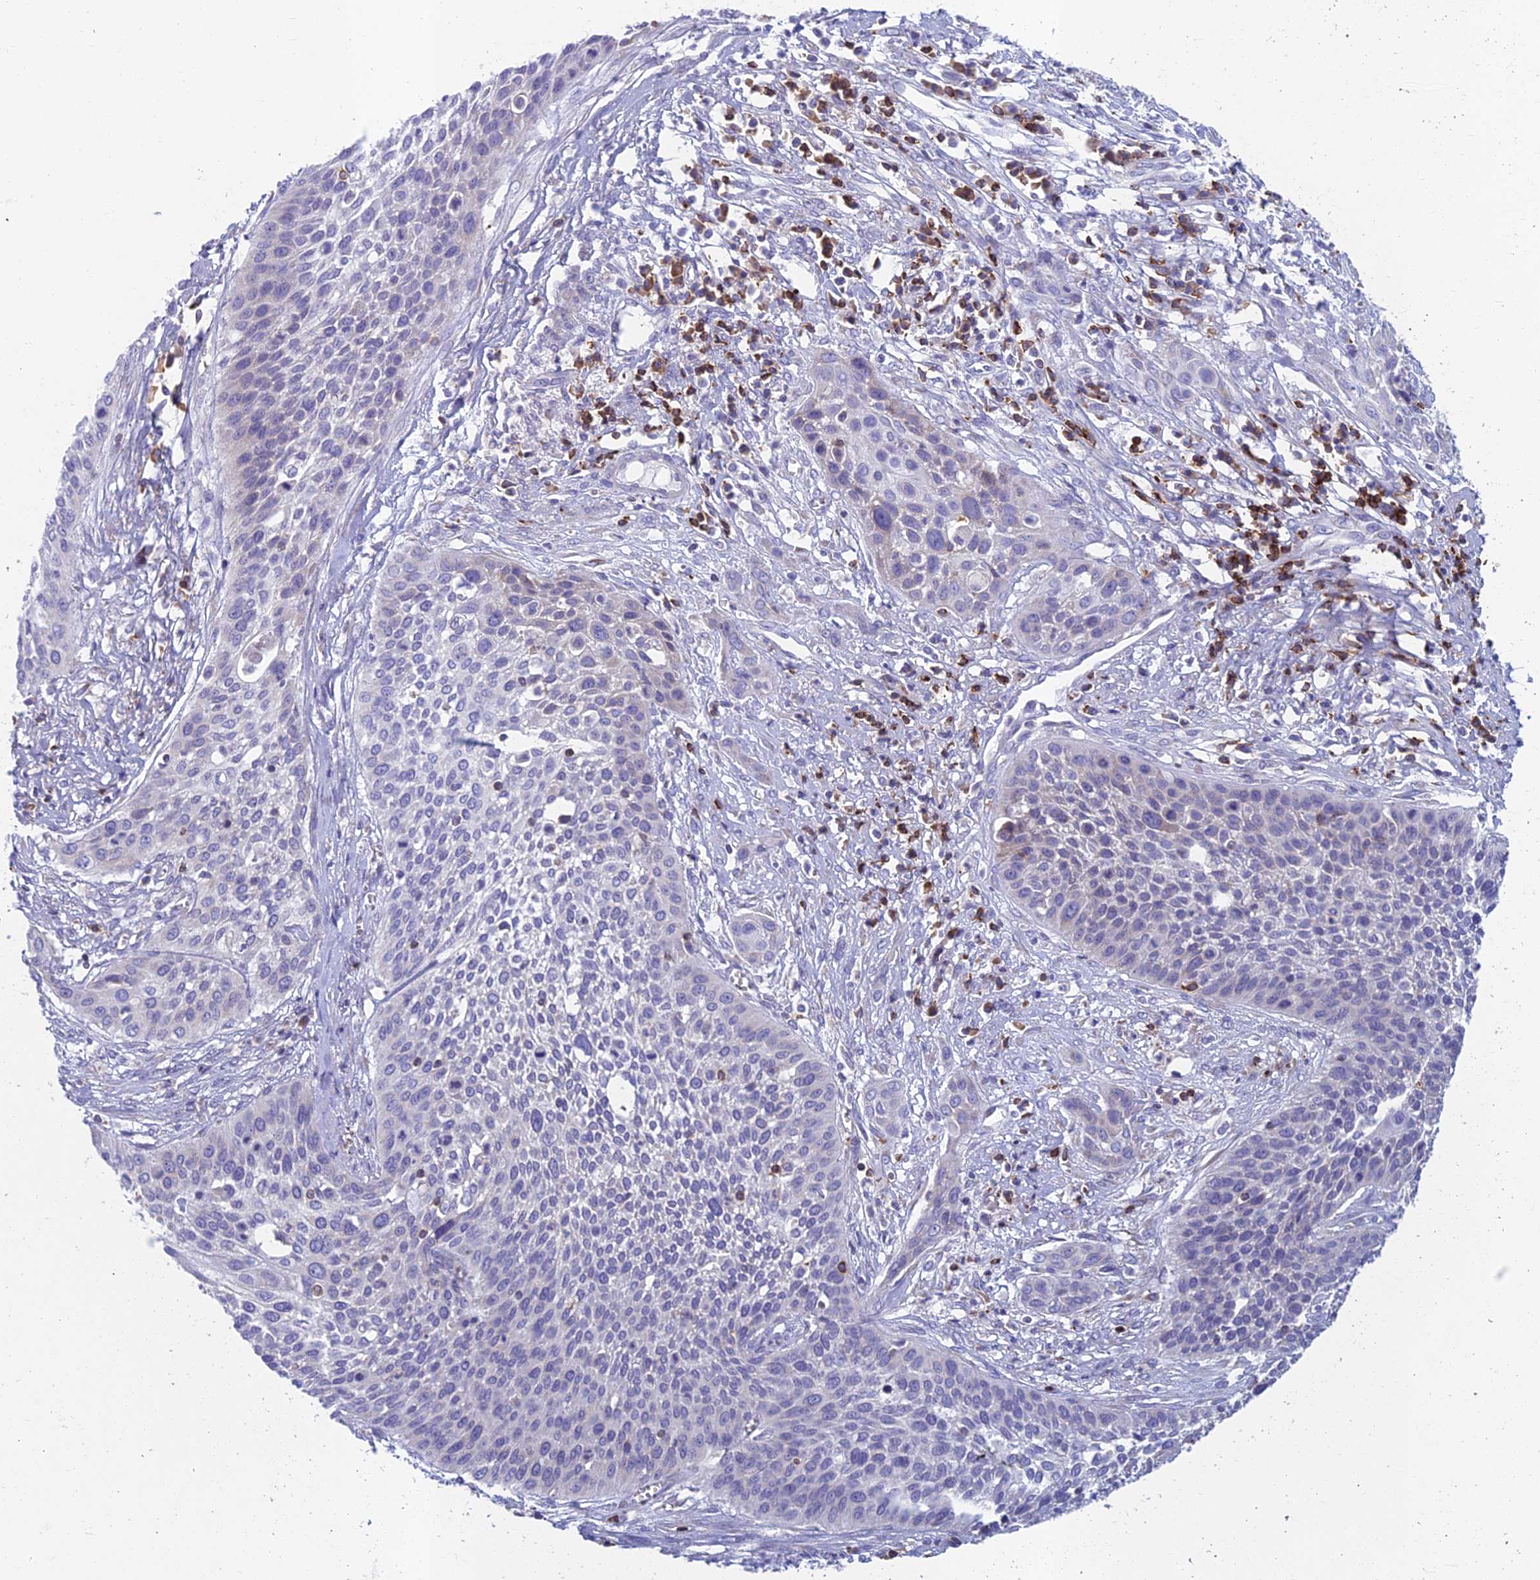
{"staining": {"intensity": "negative", "quantity": "none", "location": "none"}, "tissue": "cervical cancer", "cell_type": "Tumor cells", "image_type": "cancer", "snomed": [{"axis": "morphology", "description": "Squamous cell carcinoma, NOS"}, {"axis": "topography", "description": "Cervix"}], "caption": "The micrograph demonstrates no staining of tumor cells in cervical cancer.", "gene": "ABI3BP", "patient": {"sex": "female", "age": 34}}